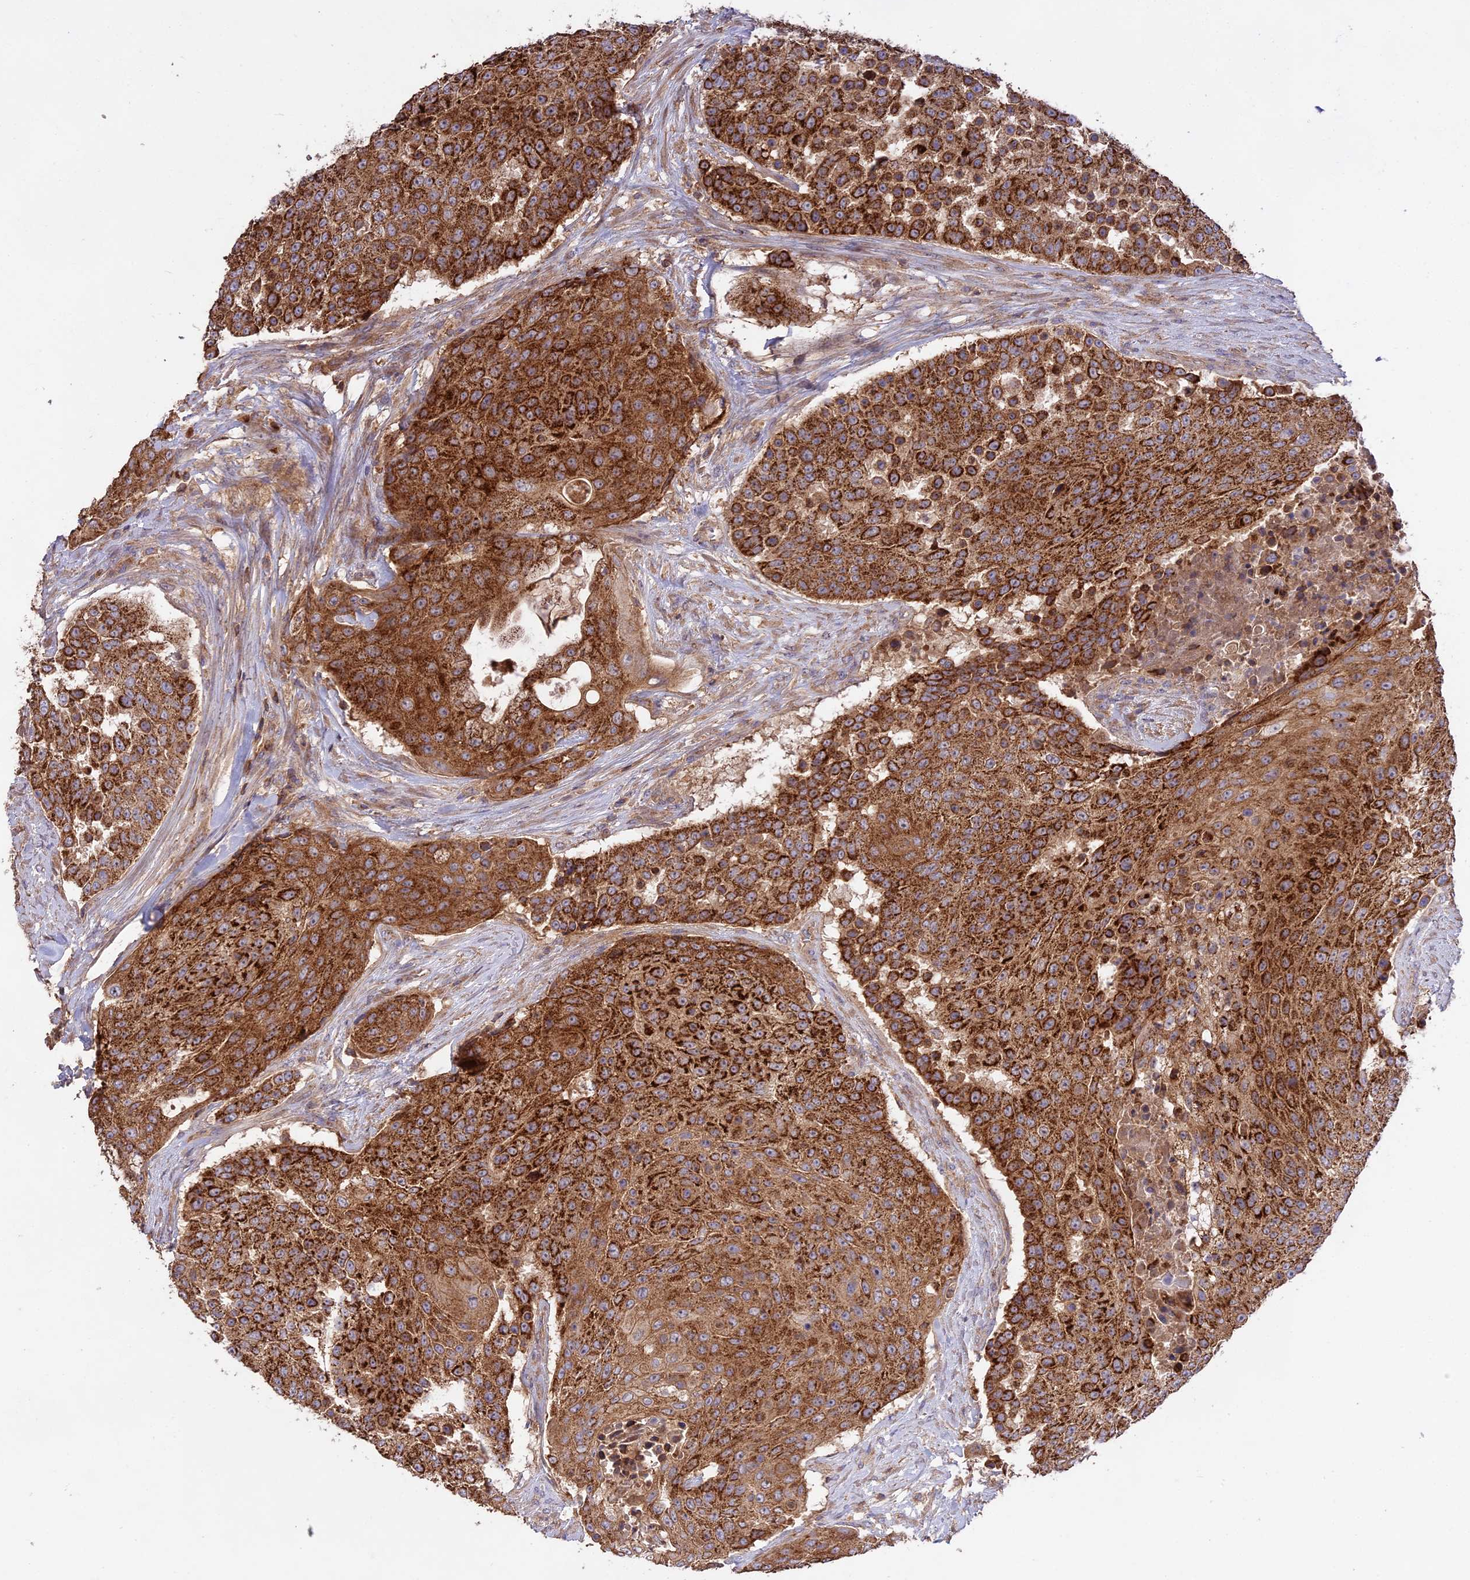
{"staining": {"intensity": "strong", "quantity": ">75%", "location": "cytoplasmic/membranous"}, "tissue": "urothelial cancer", "cell_type": "Tumor cells", "image_type": "cancer", "snomed": [{"axis": "morphology", "description": "Urothelial carcinoma, High grade"}, {"axis": "topography", "description": "Urinary bladder"}], "caption": "A brown stain labels strong cytoplasmic/membranous staining of a protein in human urothelial carcinoma (high-grade) tumor cells. (DAB IHC with brightfield microscopy, high magnification).", "gene": "NUDT8", "patient": {"sex": "female", "age": 63}}